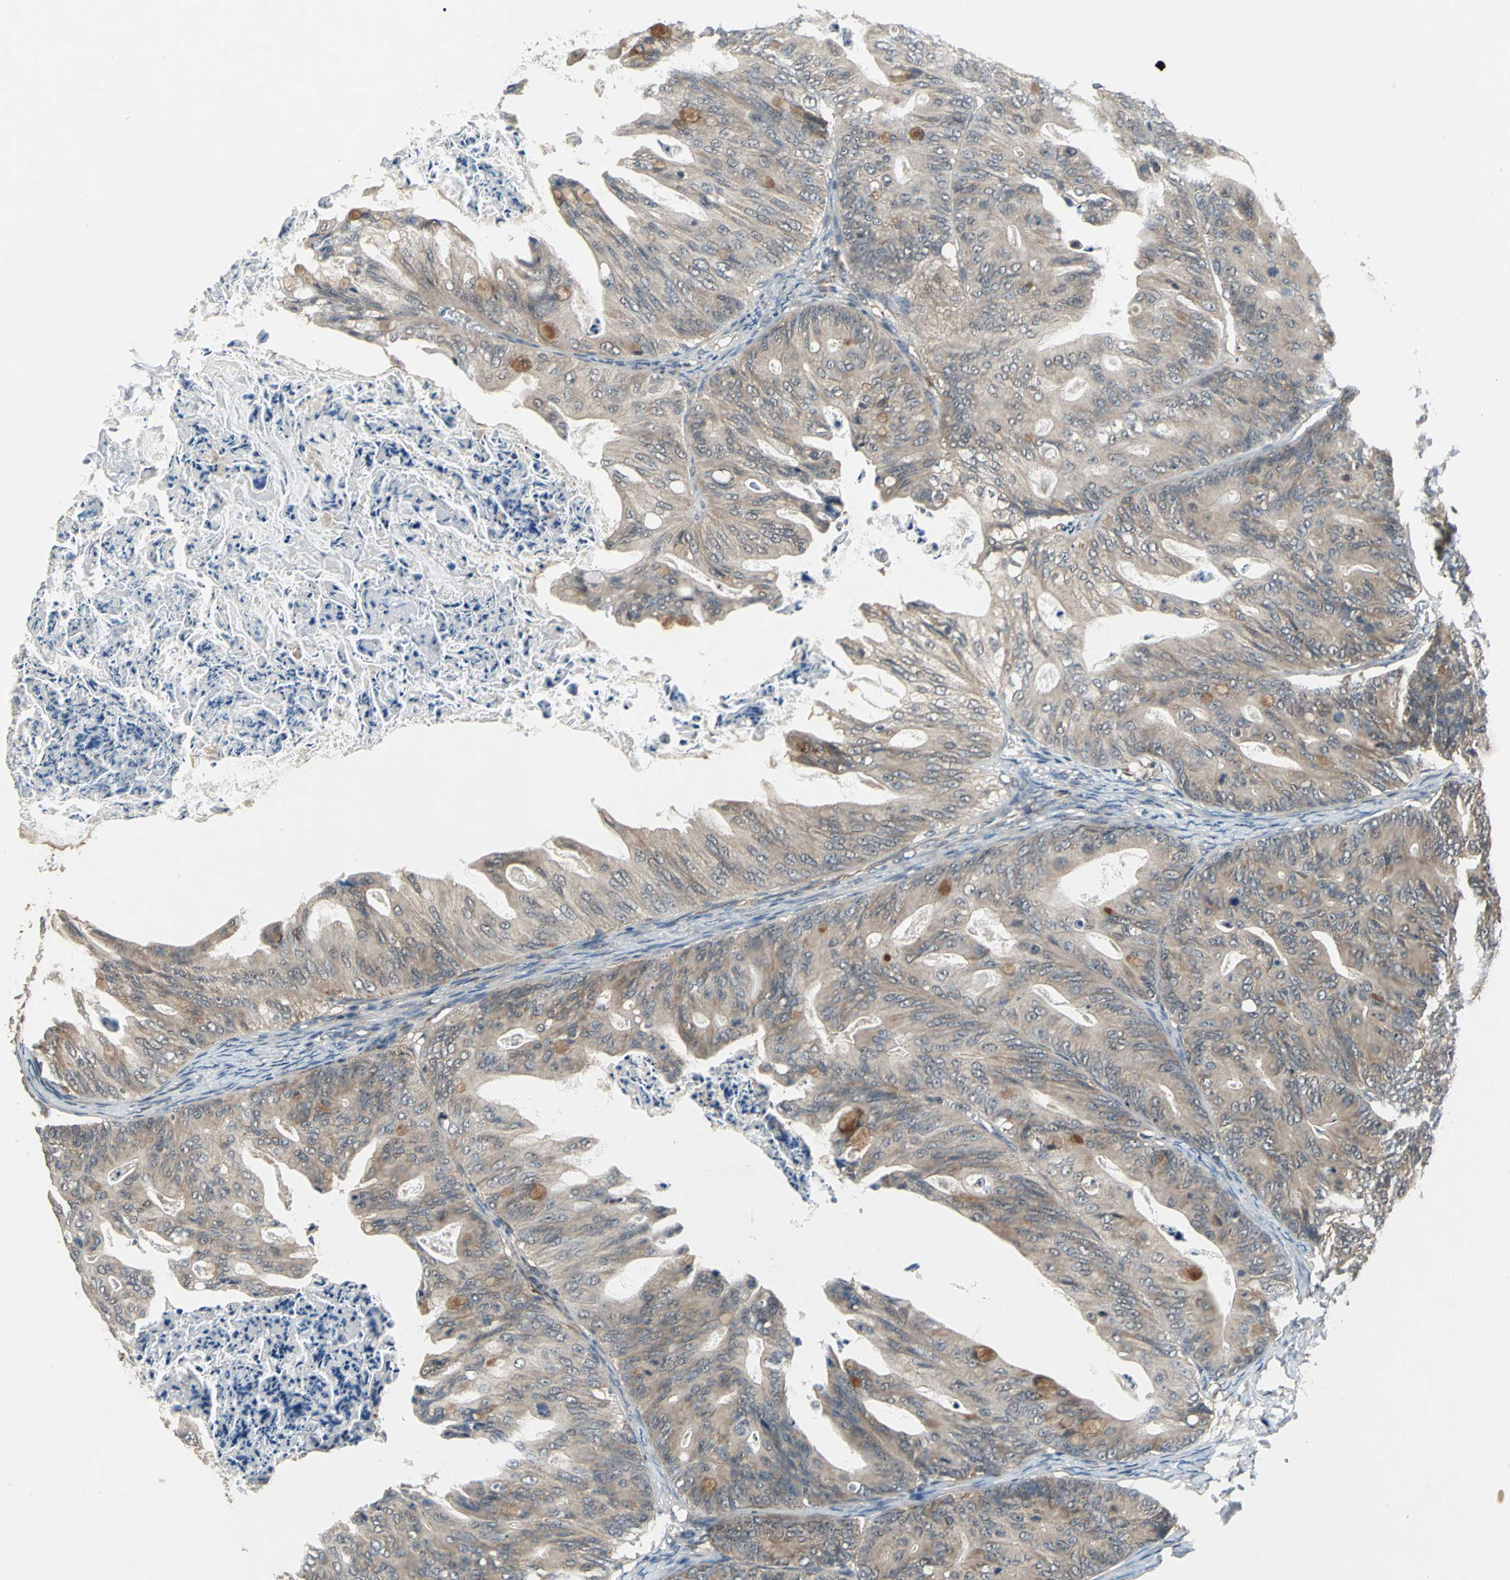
{"staining": {"intensity": "moderate", "quantity": ">75%", "location": "cytoplasmic/membranous"}, "tissue": "ovarian cancer", "cell_type": "Tumor cells", "image_type": "cancer", "snomed": [{"axis": "morphology", "description": "Cystadenocarcinoma, mucinous, NOS"}, {"axis": "topography", "description": "Ovary"}], "caption": "Protein analysis of ovarian cancer tissue reveals moderate cytoplasmic/membranous positivity in approximately >75% of tumor cells.", "gene": "NFKBIE", "patient": {"sex": "female", "age": 36}}